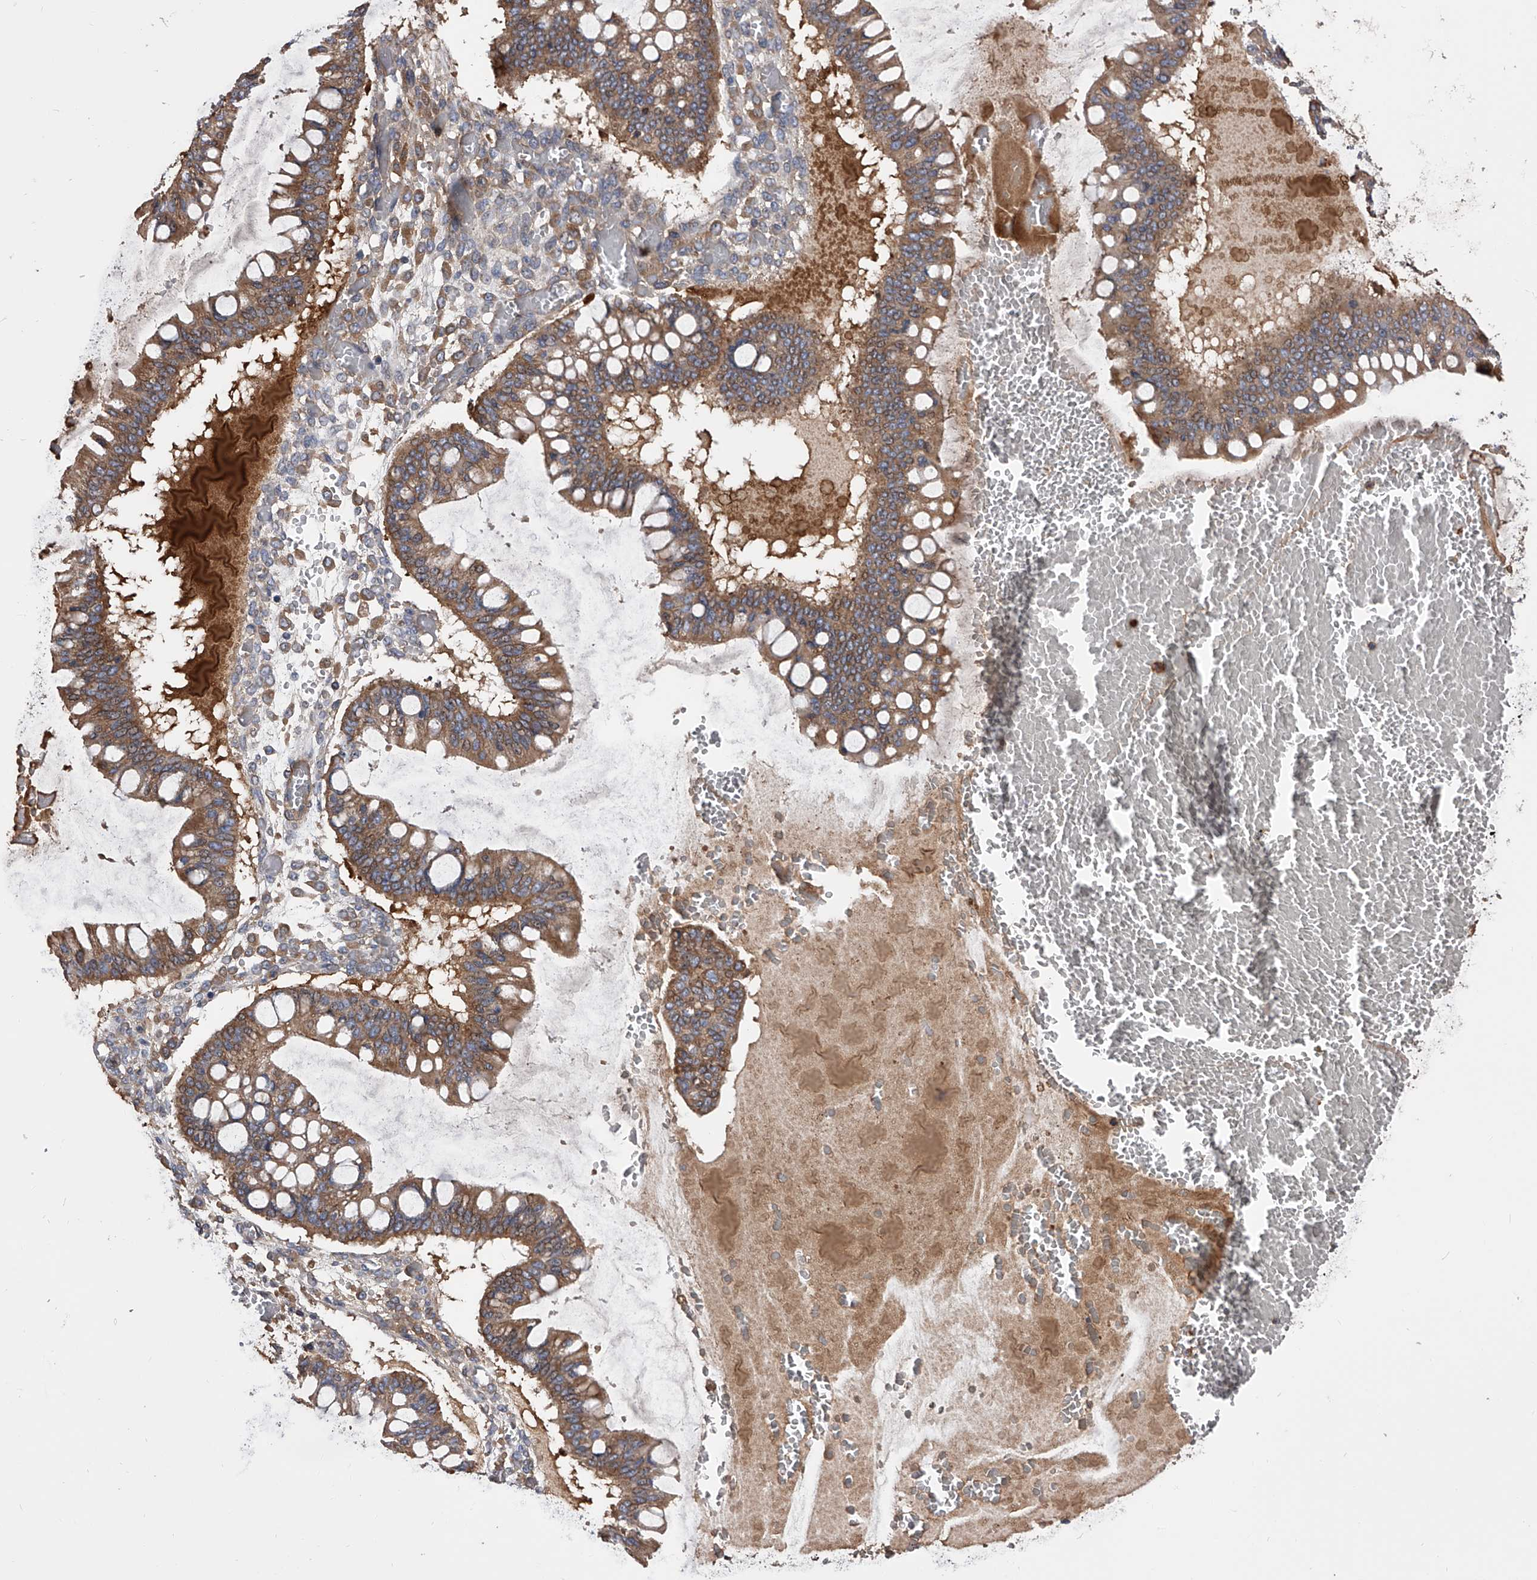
{"staining": {"intensity": "moderate", "quantity": ">75%", "location": "cytoplasmic/membranous"}, "tissue": "ovarian cancer", "cell_type": "Tumor cells", "image_type": "cancer", "snomed": [{"axis": "morphology", "description": "Cystadenocarcinoma, mucinous, NOS"}, {"axis": "topography", "description": "Ovary"}], "caption": "Ovarian mucinous cystadenocarcinoma was stained to show a protein in brown. There is medium levels of moderate cytoplasmic/membranous staining in approximately >75% of tumor cells.", "gene": "CUL7", "patient": {"sex": "female", "age": 73}}